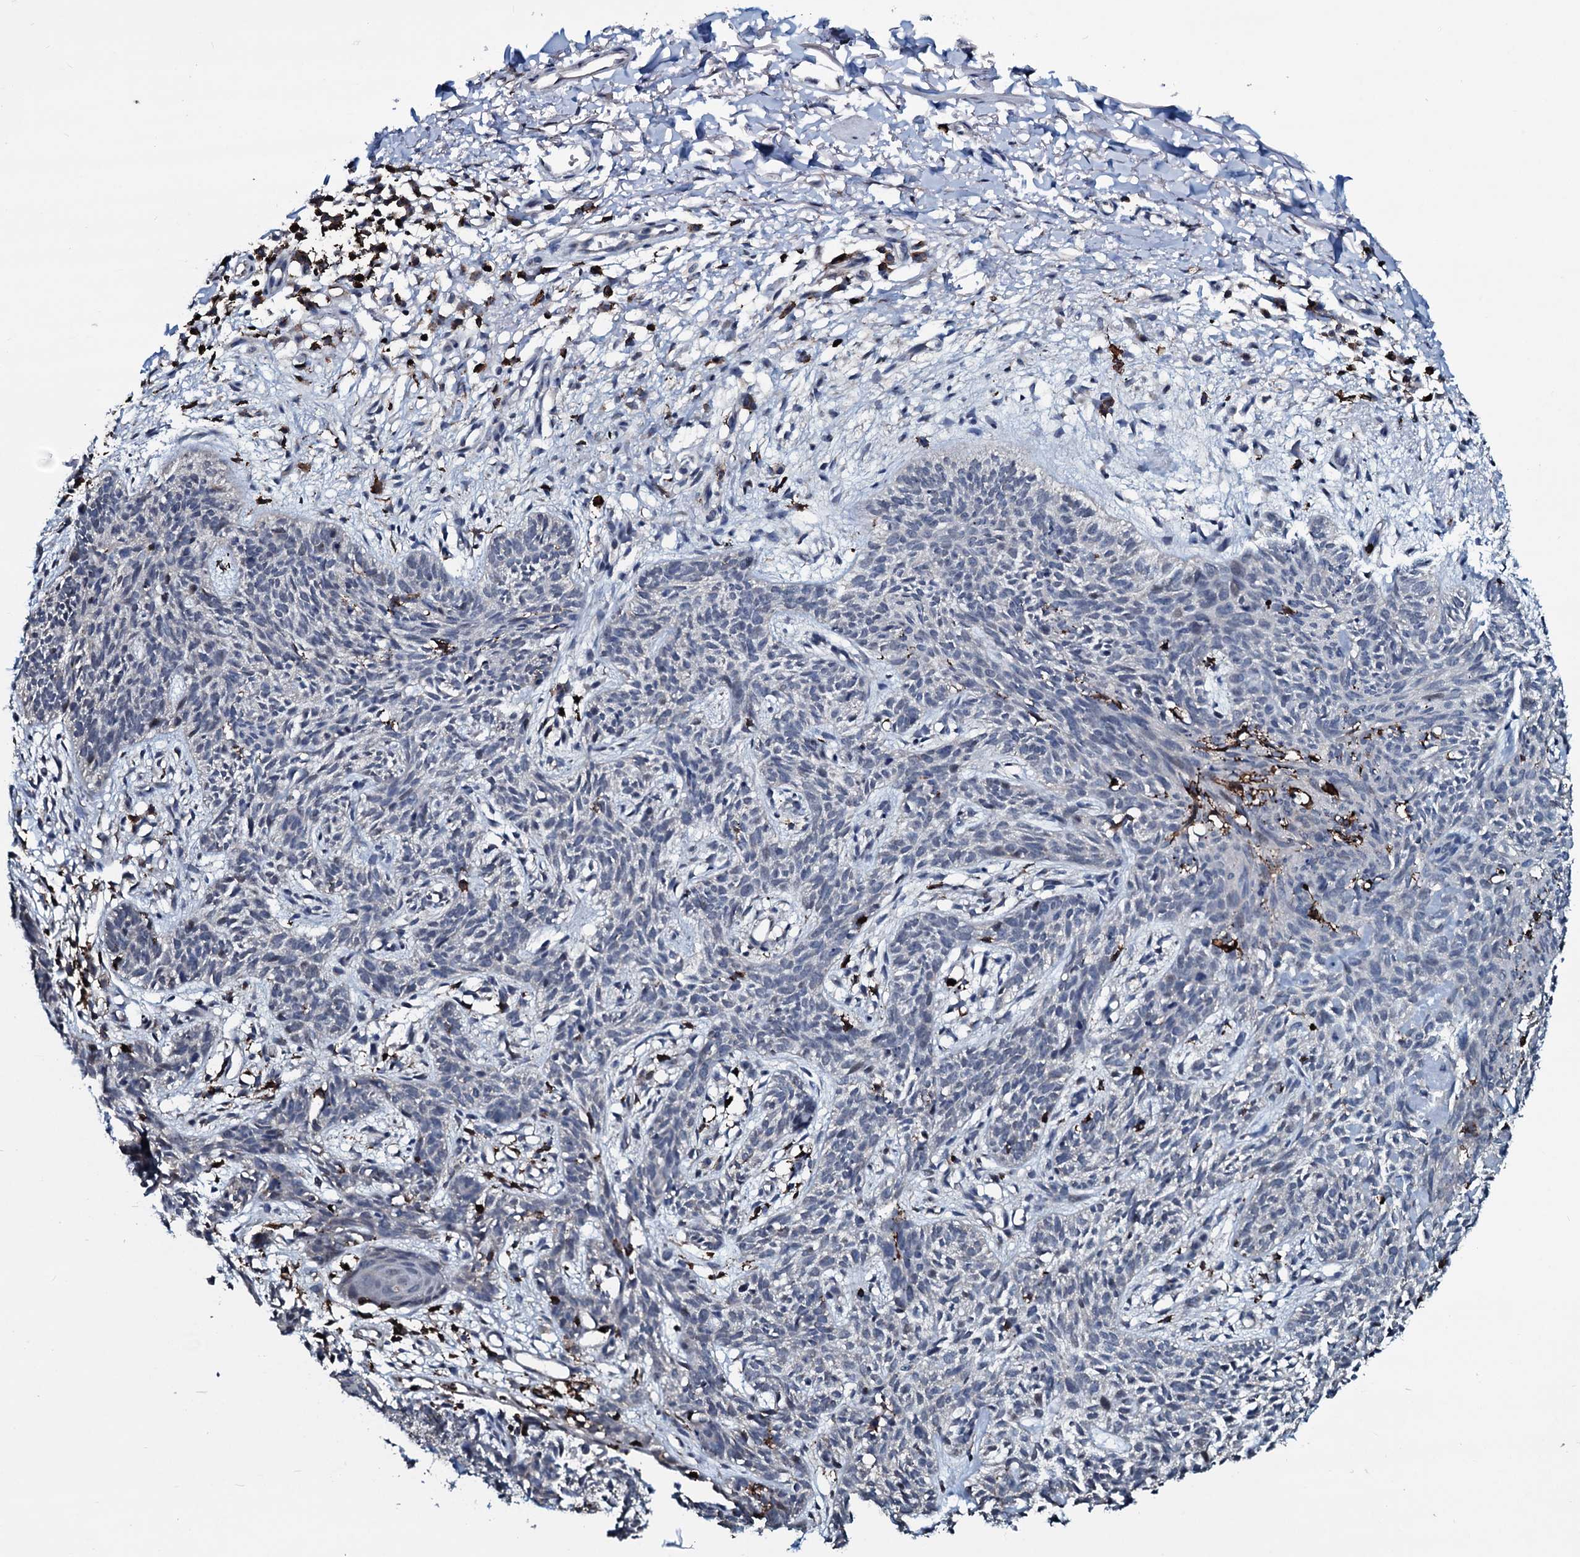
{"staining": {"intensity": "negative", "quantity": "none", "location": "none"}, "tissue": "skin cancer", "cell_type": "Tumor cells", "image_type": "cancer", "snomed": [{"axis": "morphology", "description": "Basal cell carcinoma"}, {"axis": "topography", "description": "Skin"}], "caption": "This is a histopathology image of IHC staining of skin cancer (basal cell carcinoma), which shows no expression in tumor cells.", "gene": "OGFOD2", "patient": {"sex": "female", "age": 66}}